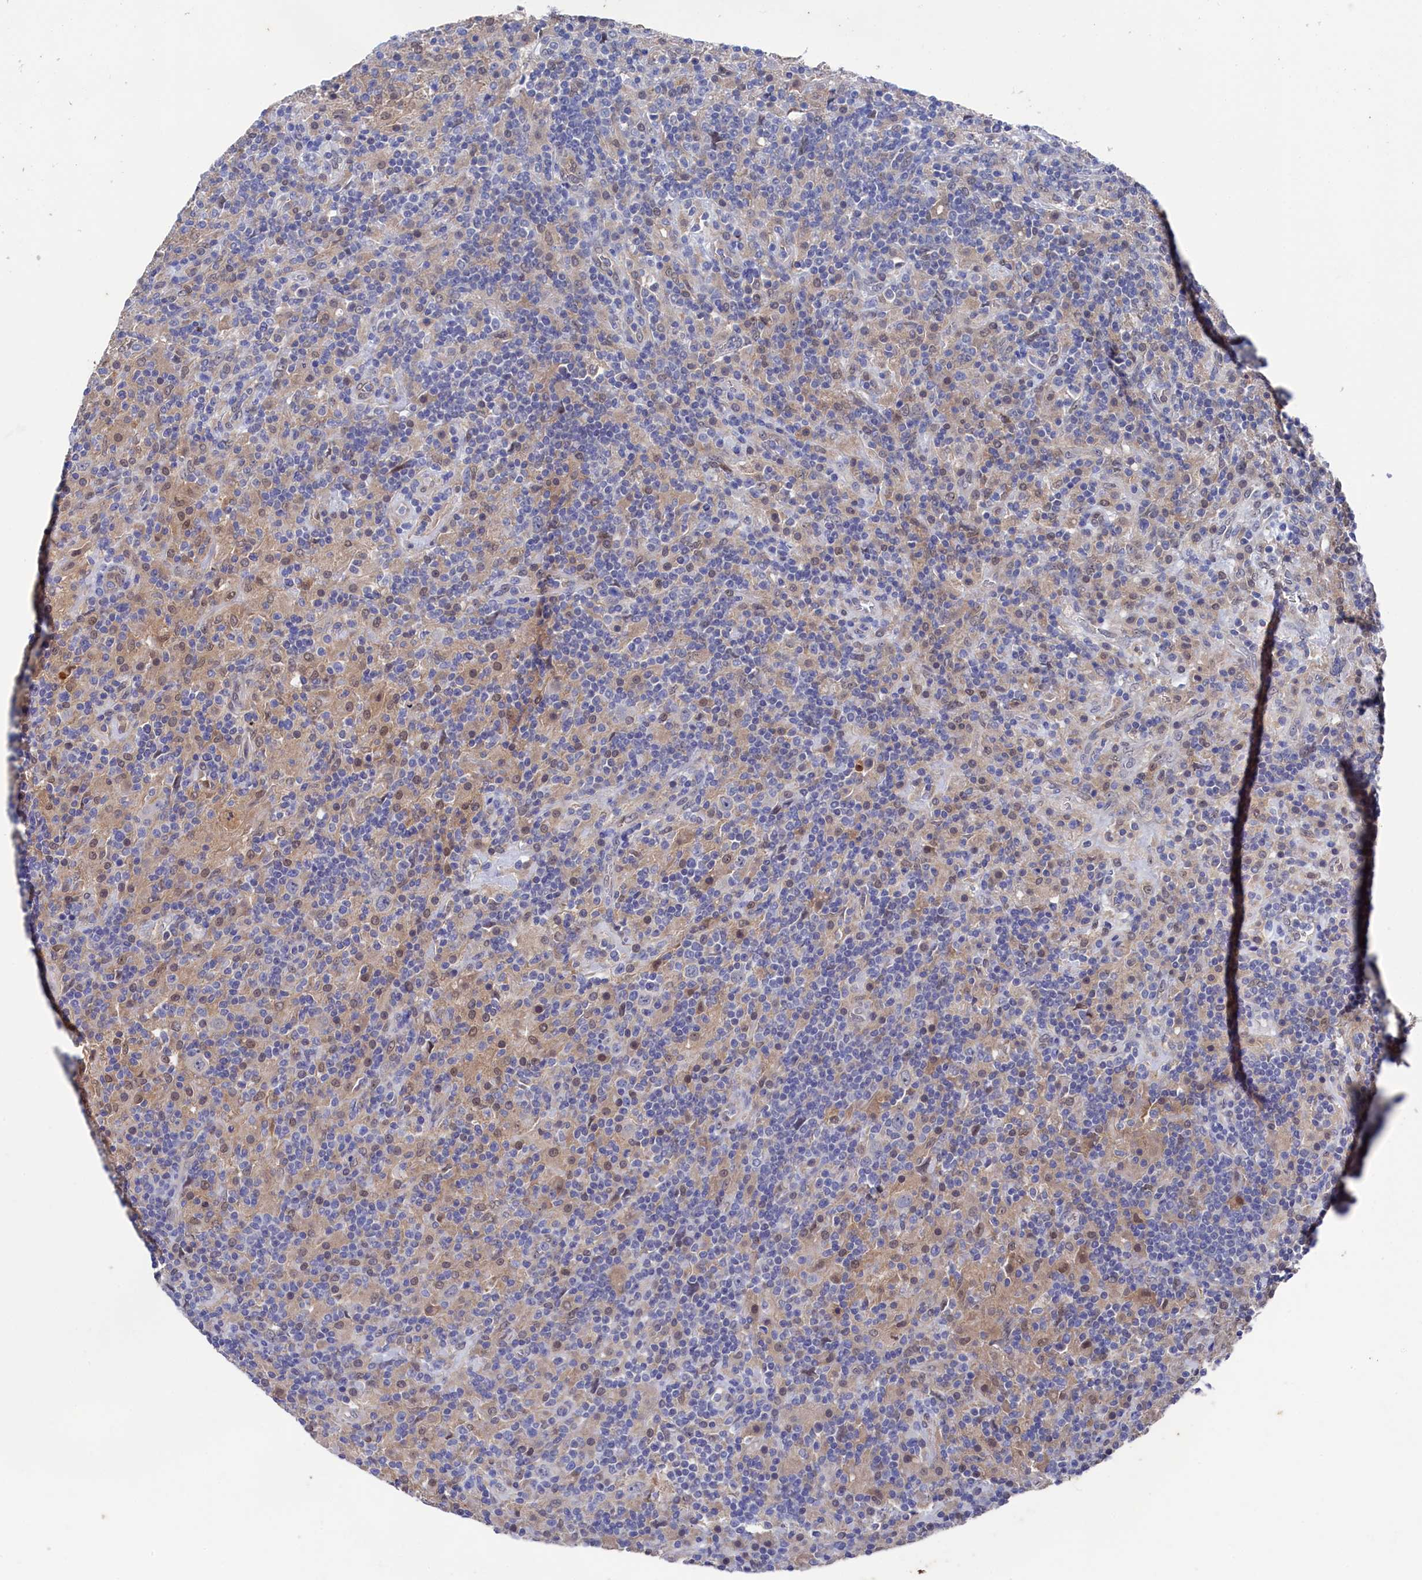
{"staining": {"intensity": "negative", "quantity": "none", "location": "none"}, "tissue": "lymphoma", "cell_type": "Tumor cells", "image_type": "cancer", "snomed": [{"axis": "morphology", "description": "Hodgkin's disease, NOS"}, {"axis": "topography", "description": "Lymph node"}], "caption": "Immunohistochemistry micrograph of neoplastic tissue: human lymphoma stained with DAB (3,3'-diaminobenzidine) displays no significant protein expression in tumor cells.", "gene": "RNH1", "patient": {"sex": "male", "age": 70}}